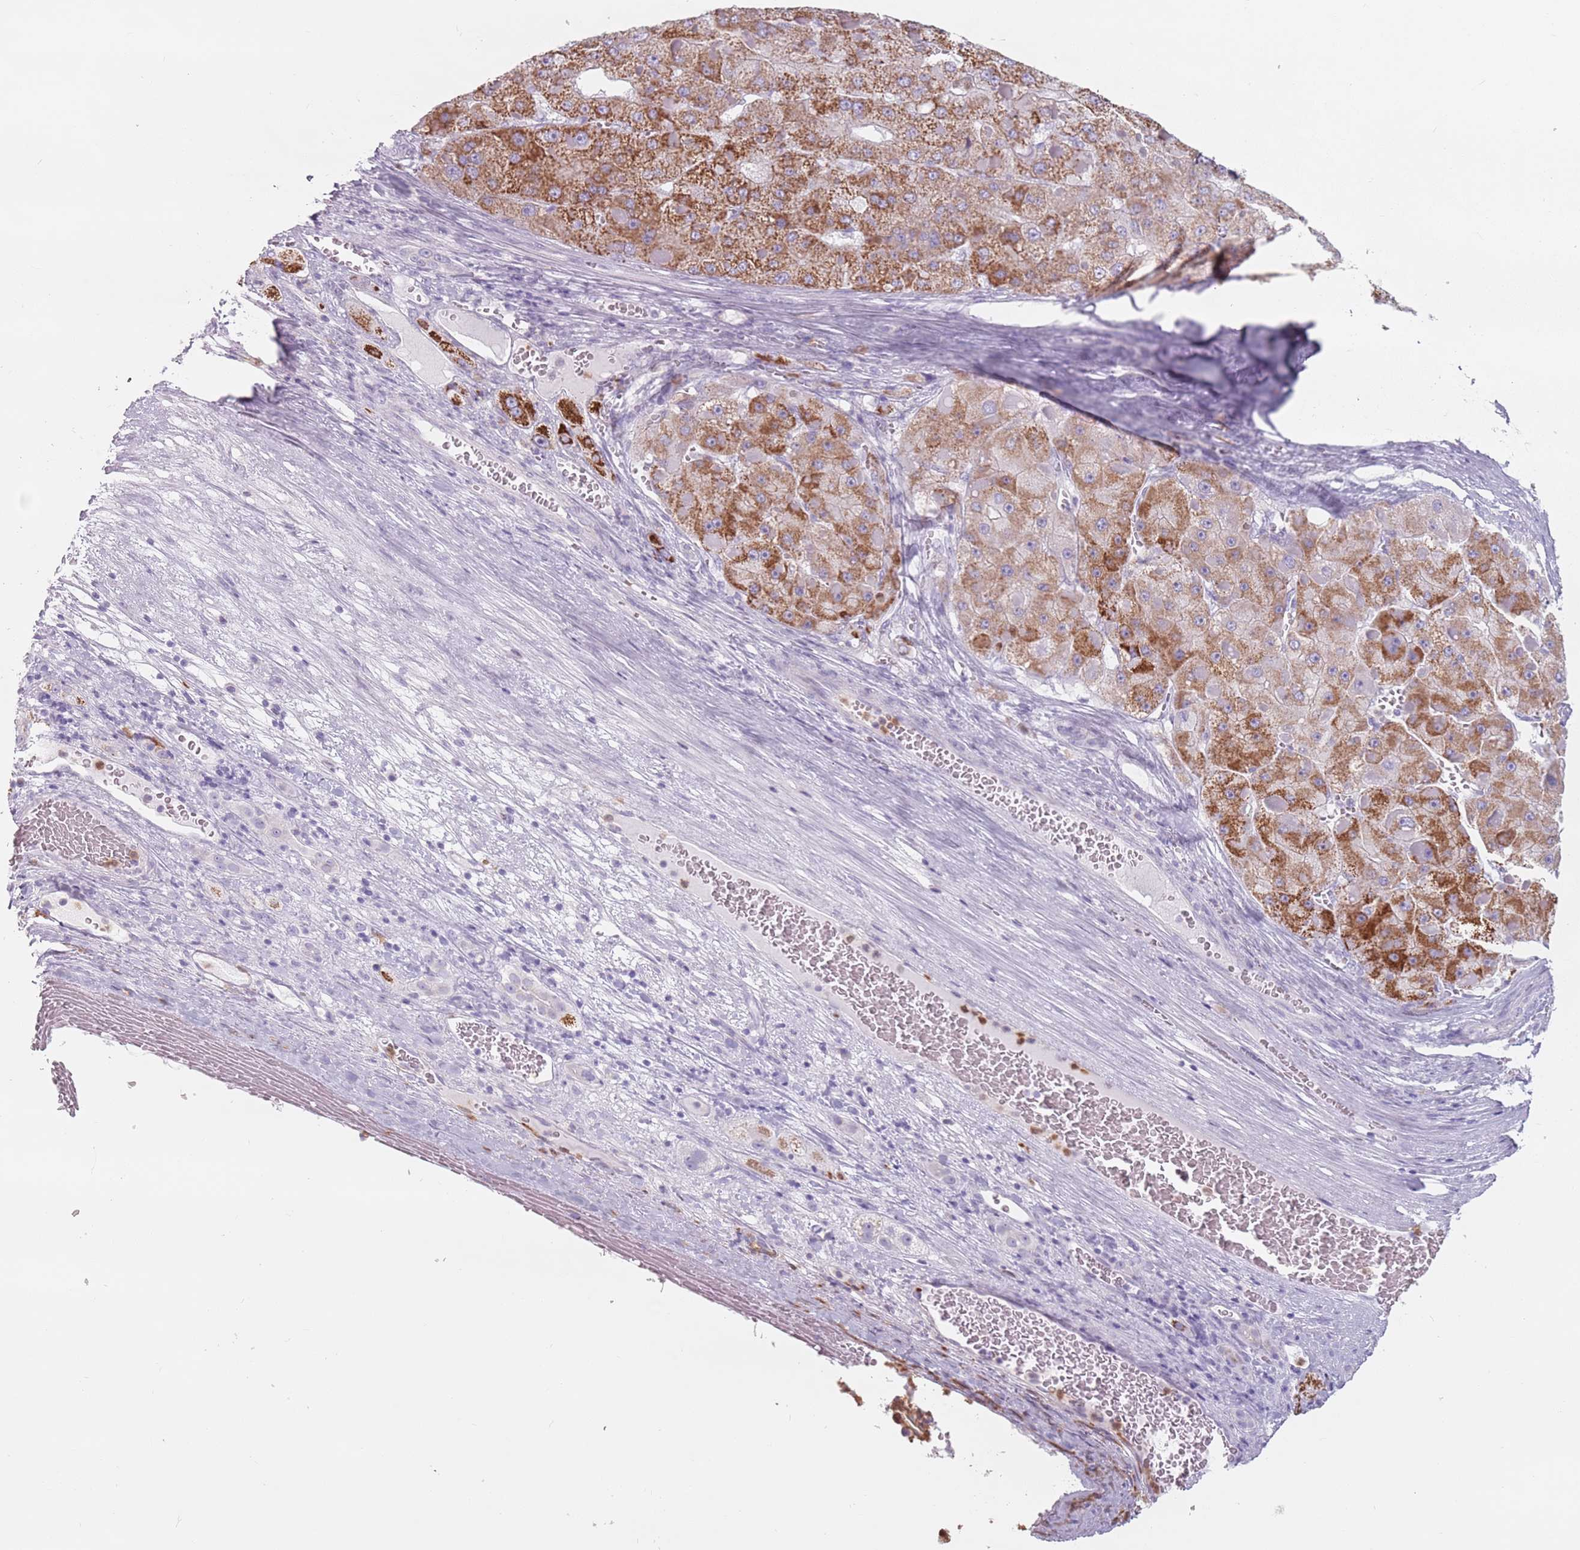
{"staining": {"intensity": "moderate", "quantity": ">75%", "location": "cytoplasmic/membranous"}, "tissue": "liver cancer", "cell_type": "Tumor cells", "image_type": "cancer", "snomed": [{"axis": "morphology", "description": "Carcinoma, Hepatocellular, NOS"}, {"axis": "topography", "description": "Liver"}], "caption": "DAB (3,3'-diaminobenzidine) immunohistochemical staining of hepatocellular carcinoma (liver) demonstrates moderate cytoplasmic/membranous protein positivity in approximately >75% of tumor cells. (Stains: DAB (3,3'-diaminobenzidine) in brown, nuclei in blue, Microscopy: brightfield microscopy at high magnification).", "gene": "ZNF584", "patient": {"sex": "female", "age": 73}}